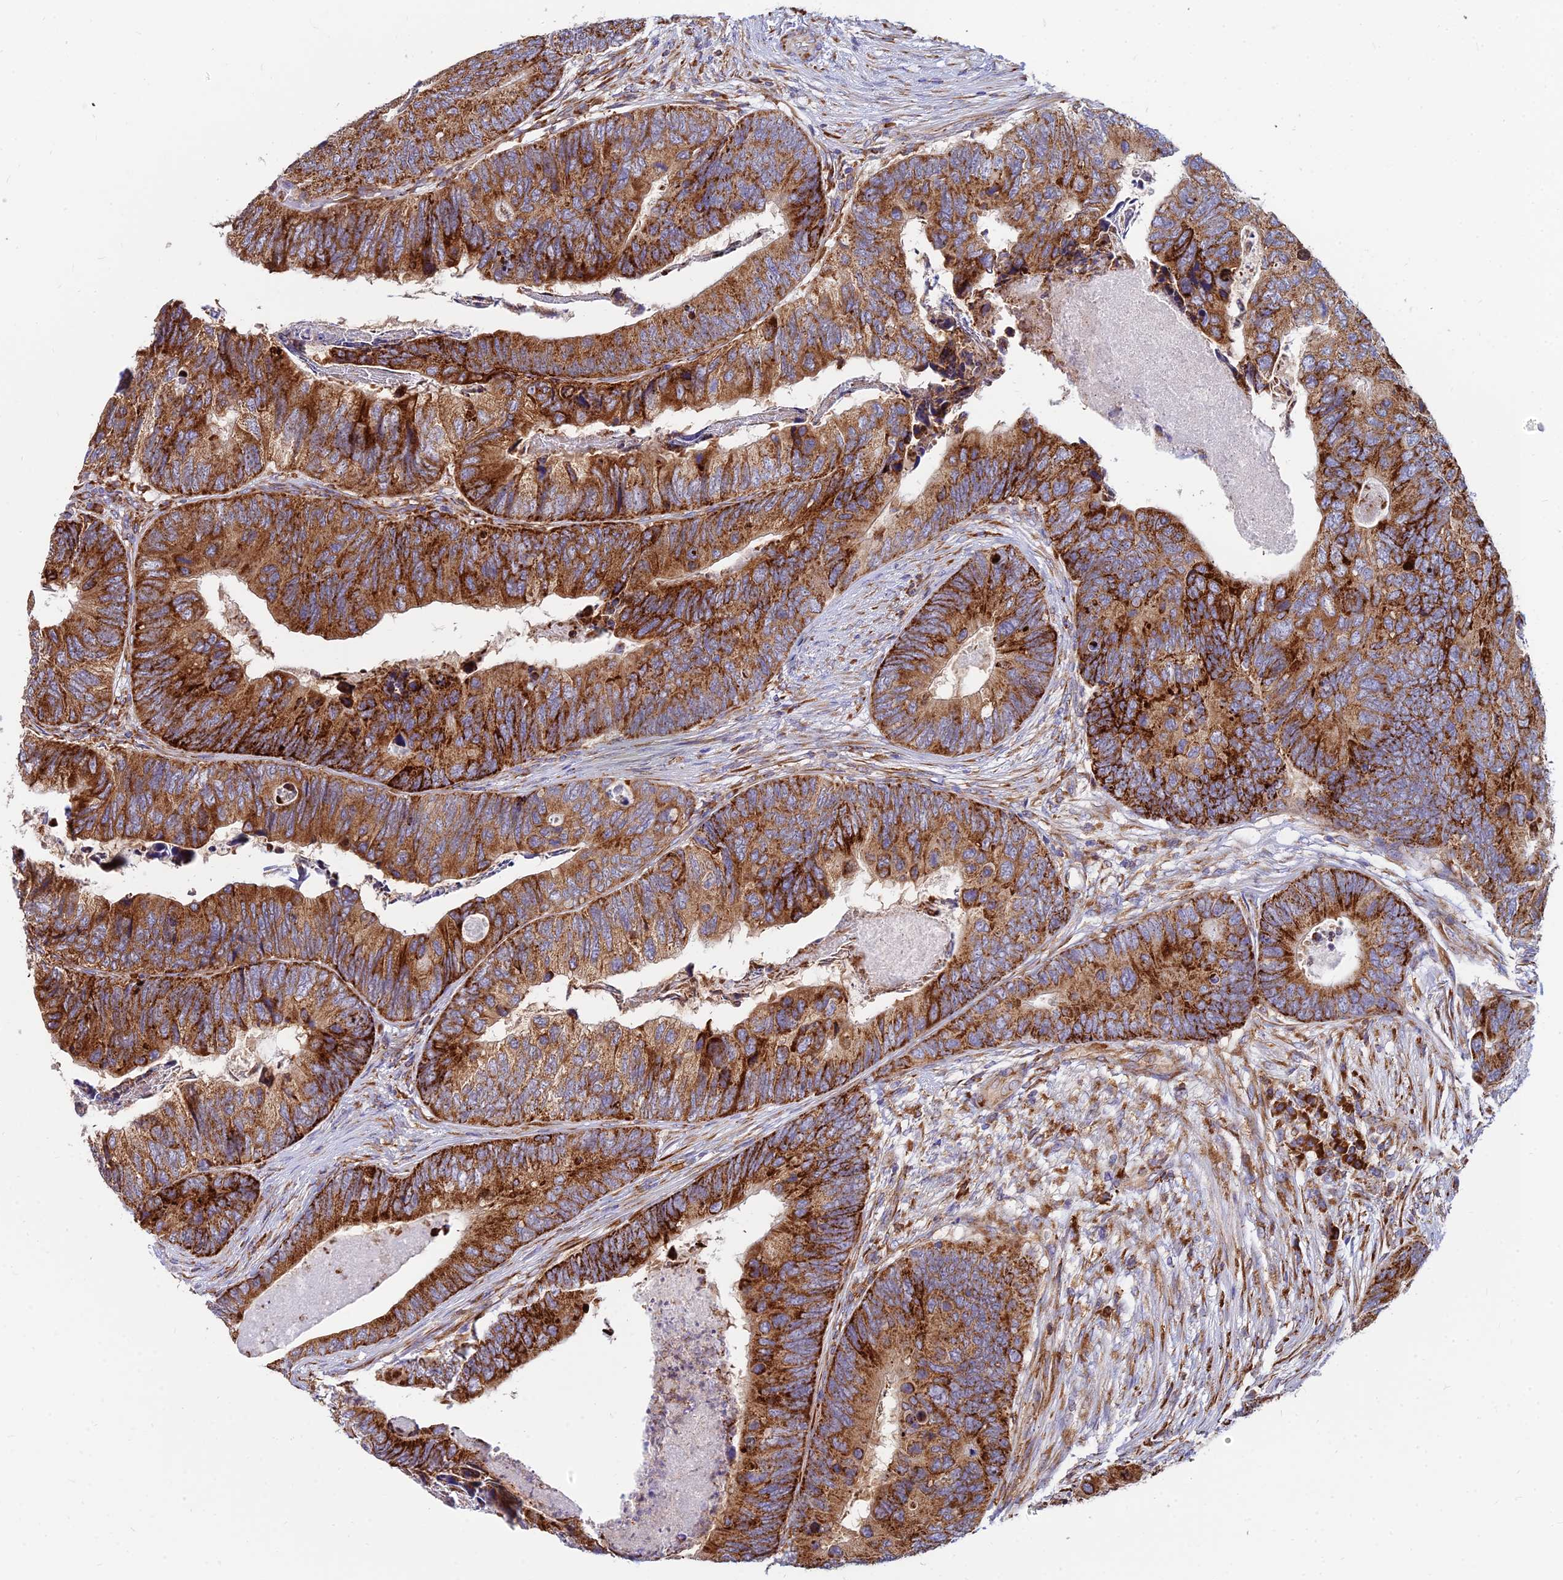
{"staining": {"intensity": "strong", "quantity": ">75%", "location": "cytoplasmic/membranous"}, "tissue": "colorectal cancer", "cell_type": "Tumor cells", "image_type": "cancer", "snomed": [{"axis": "morphology", "description": "Adenocarcinoma, NOS"}, {"axis": "topography", "description": "Colon"}], "caption": "Immunohistochemistry (IHC) of human colorectal cancer displays high levels of strong cytoplasmic/membranous positivity in approximately >75% of tumor cells. The staining was performed using DAB to visualize the protein expression in brown, while the nuclei were stained in blue with hematoxylin (Magnification: 20x).", "gene": "CCT6B", "patient": {"sex": "female", "age": 67}}